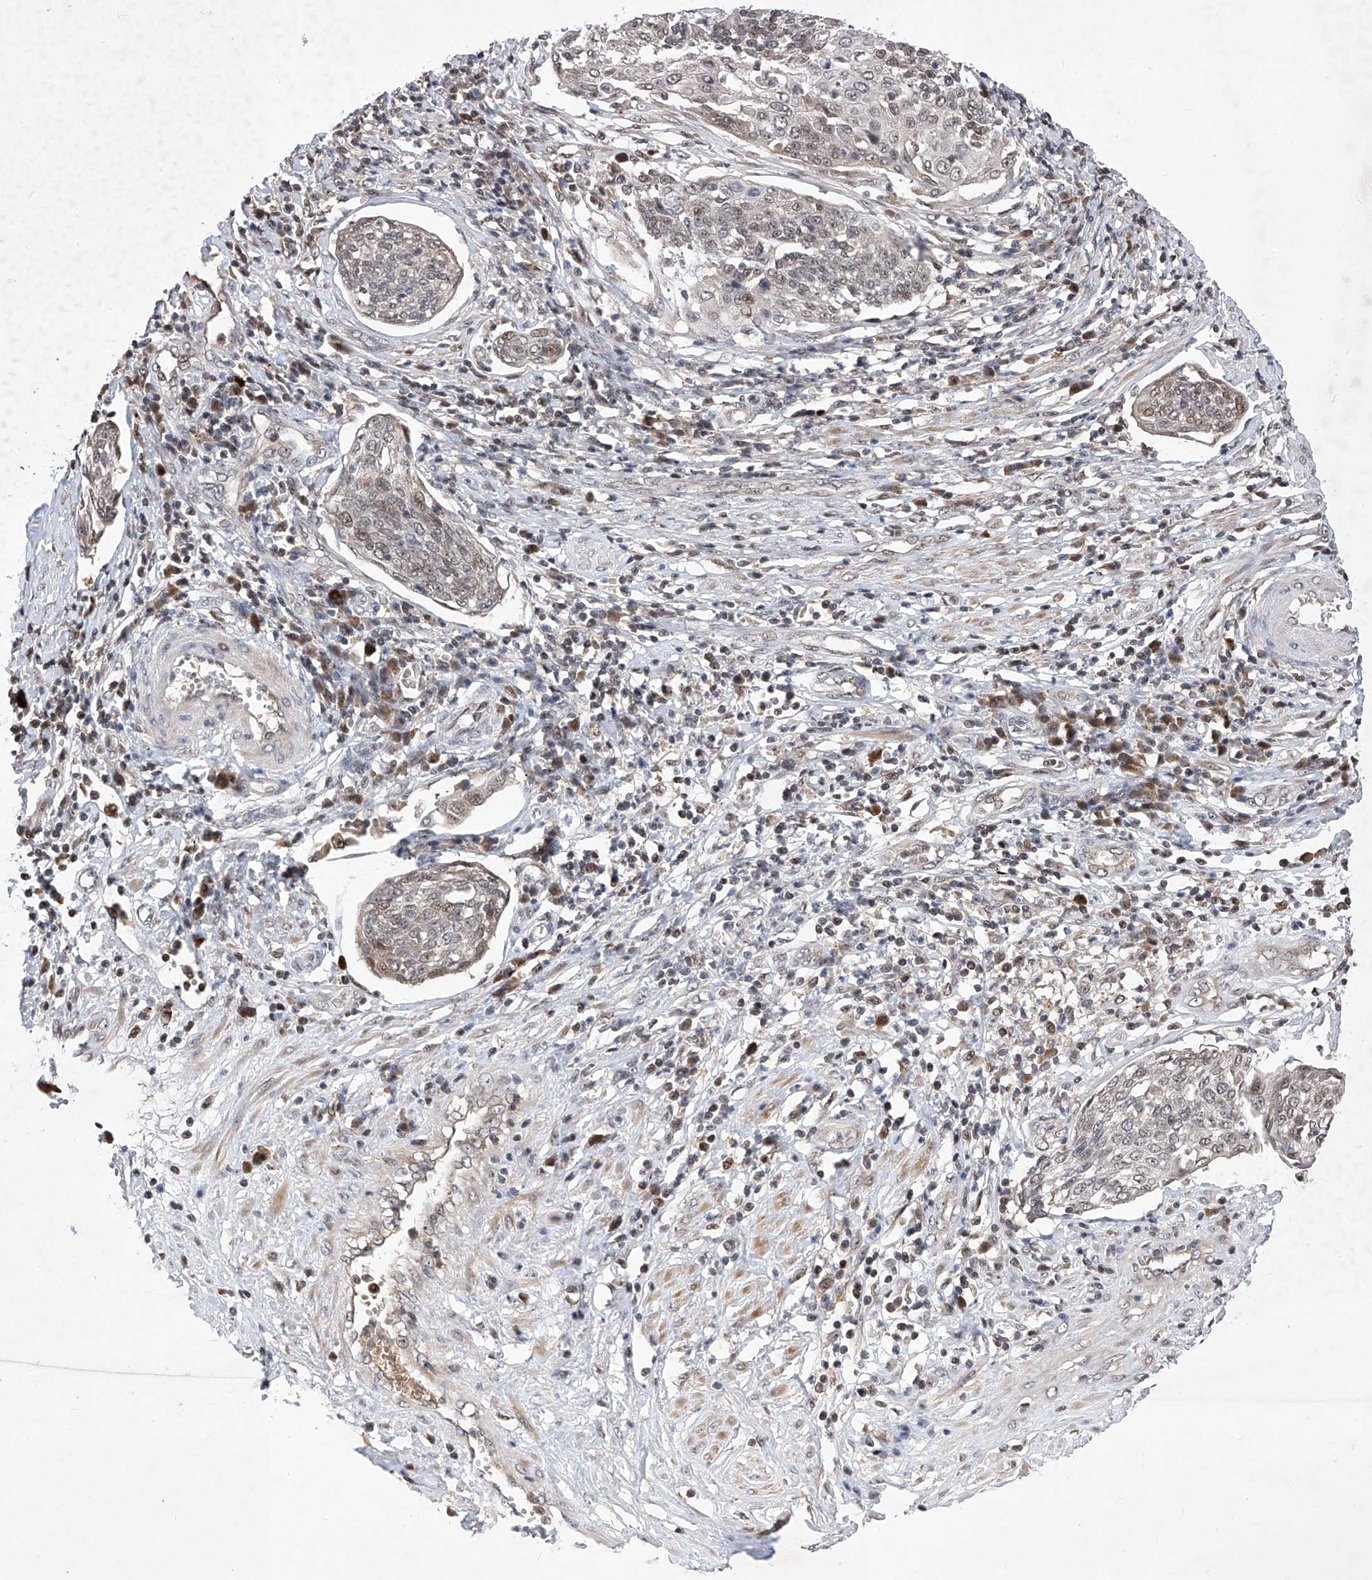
{"staining": {"intensity": "weak", "quantity": "25%-75%", "location": "nuclear"}, "tissue": "cervical cancer", "cell_type": "Tumor cells", "image_type": "cancer", "snomed": [{"axis": "morphology", "description": "Squamous cell carcinoma, NOS"}, {"axis": "topography", "description": "Cervix"}], "caption": "Squamous cell carcinoma (cervical) was stained to show a protein in brown. There is low levels of weak nuclear positivity in approximately 25%-75% of tumor cells.", "gene": "LGR4", "patient": {"sex": "female", "age": 34}}